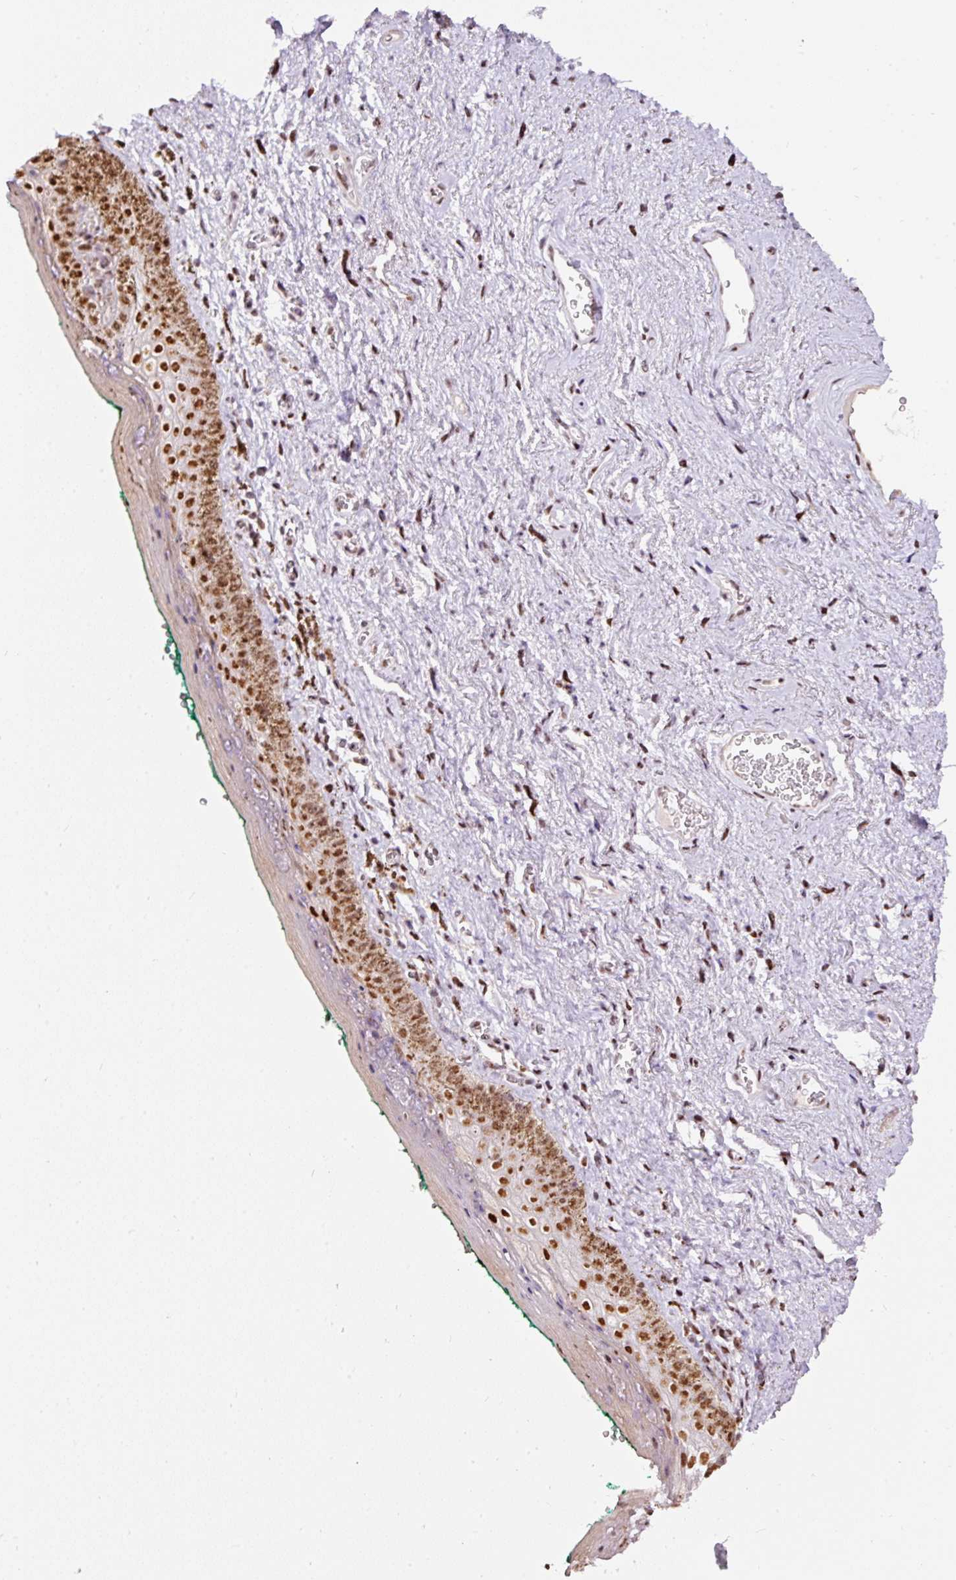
{"staining": {"intensity": "strong", "quantity": ">75%", "location": "nuclear"}, "tissue": "vagina", "cell_type": "Squamous epithelial cells", "image_type": "normal", "snomed": [{"axis": "morphology", "description": "Normal tissue, NOS"}, {"axis": "topography", "description": "Vulva"}, {"axis": "topography", "description": "Vagina"}, {"axis": "topography", "description": "Peripheral nerve tissue"}], "caption": "A photomicrograph of human vagina stained for a protein displays strong nuclear brown staining in squamous epithelial cells.", "gene": "HNRNPC", "patient": {"sex": "female", "age": 66}}